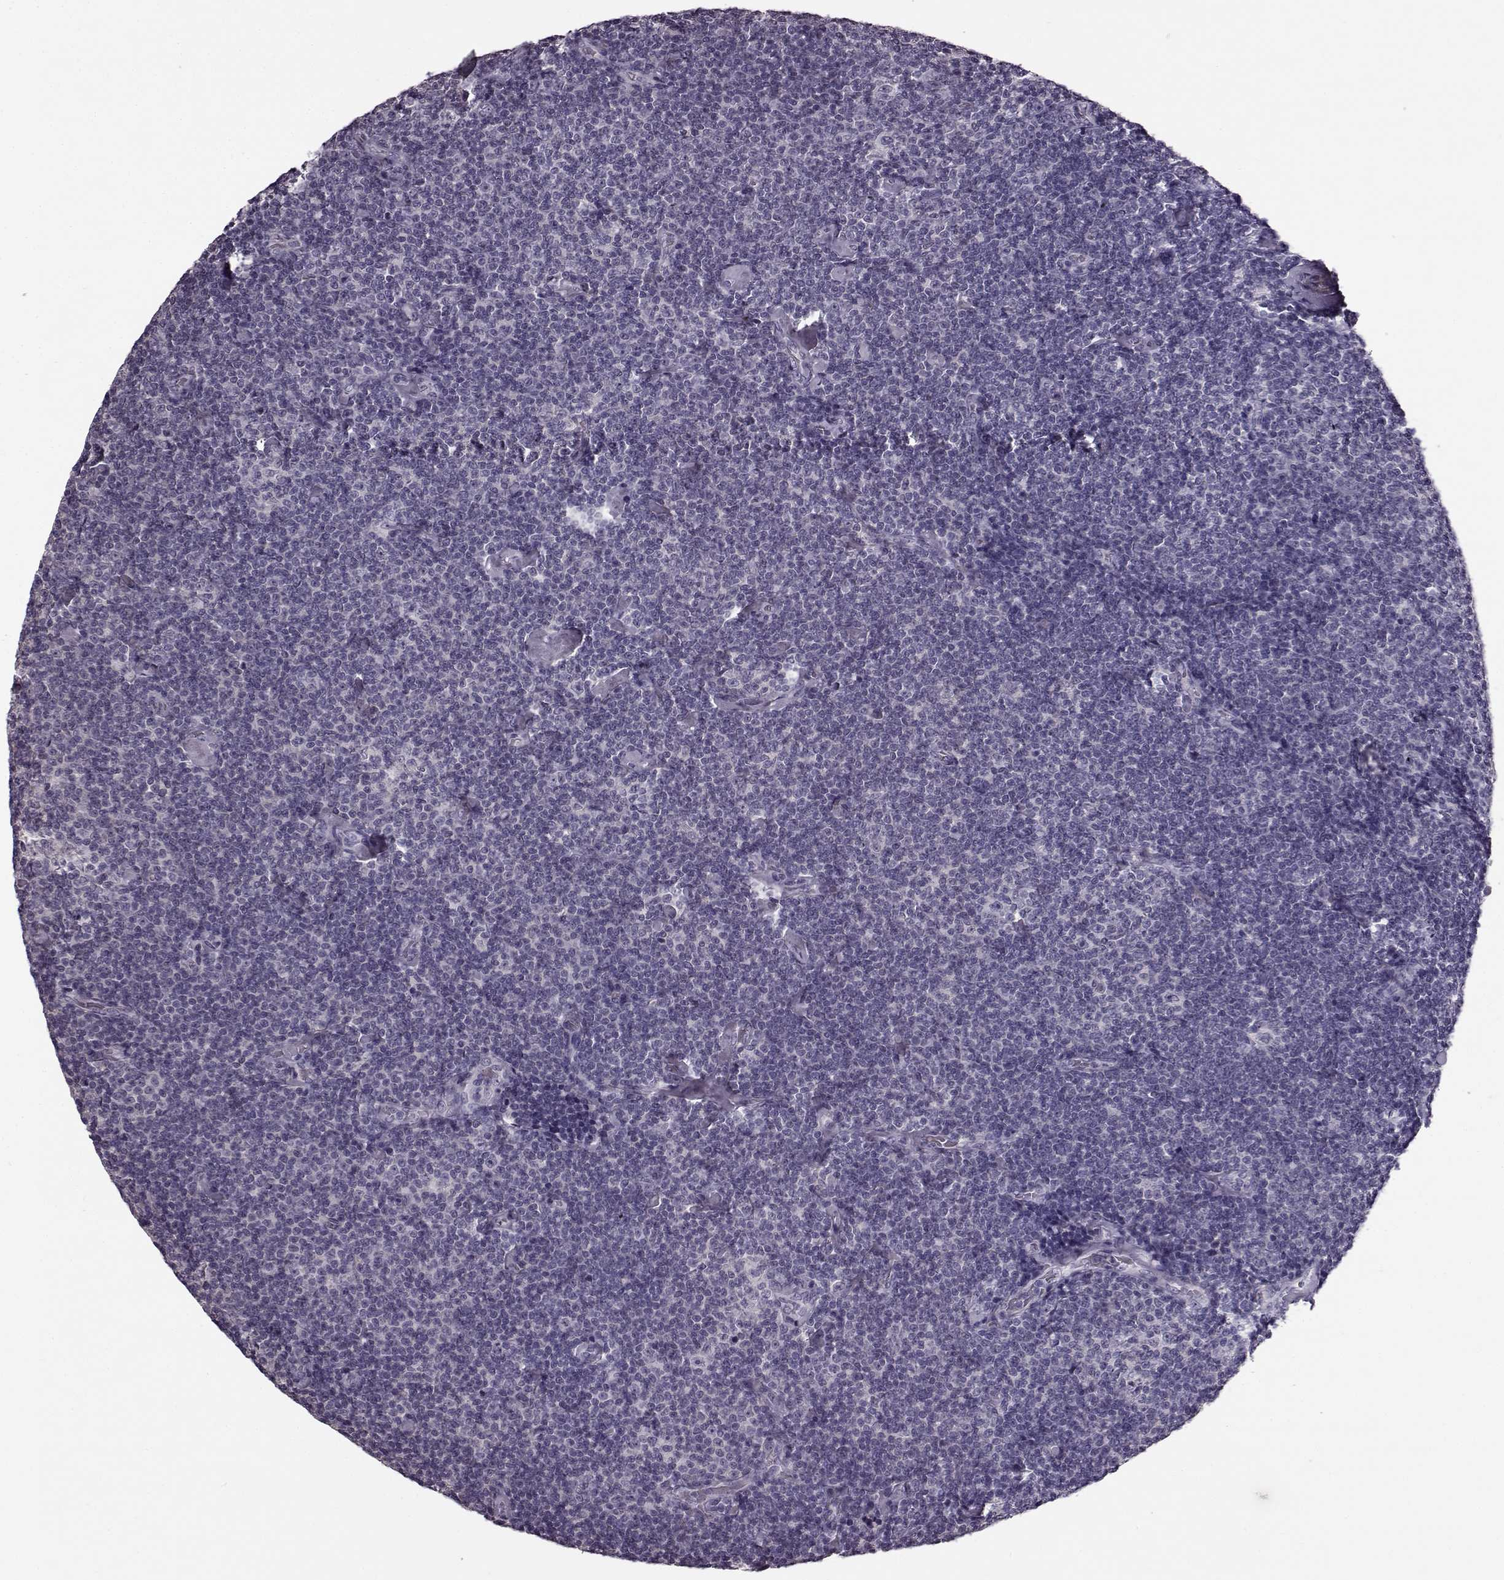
{"staining": {"intensity": "negative", "quantity": "none", "location": "none"}, "tissue": "lymphoma", "cell_type": "Tumor cells", "image_type": "cancer", "snomed": [{"axis": "morphology", "description": "Malignant lymphoma, non-Hodgkin's type, Low grade"}, {"axis": "topography", "description": "Lymph node"}], "caption": "Human malignant lymphoma, non-Hodgkin's type (low-grade) stained for a protein using IHC demonstrates no expression in tumor cells.", "gene": "SLCO3A1", "patient": {"sex": "male", "age": 81}}